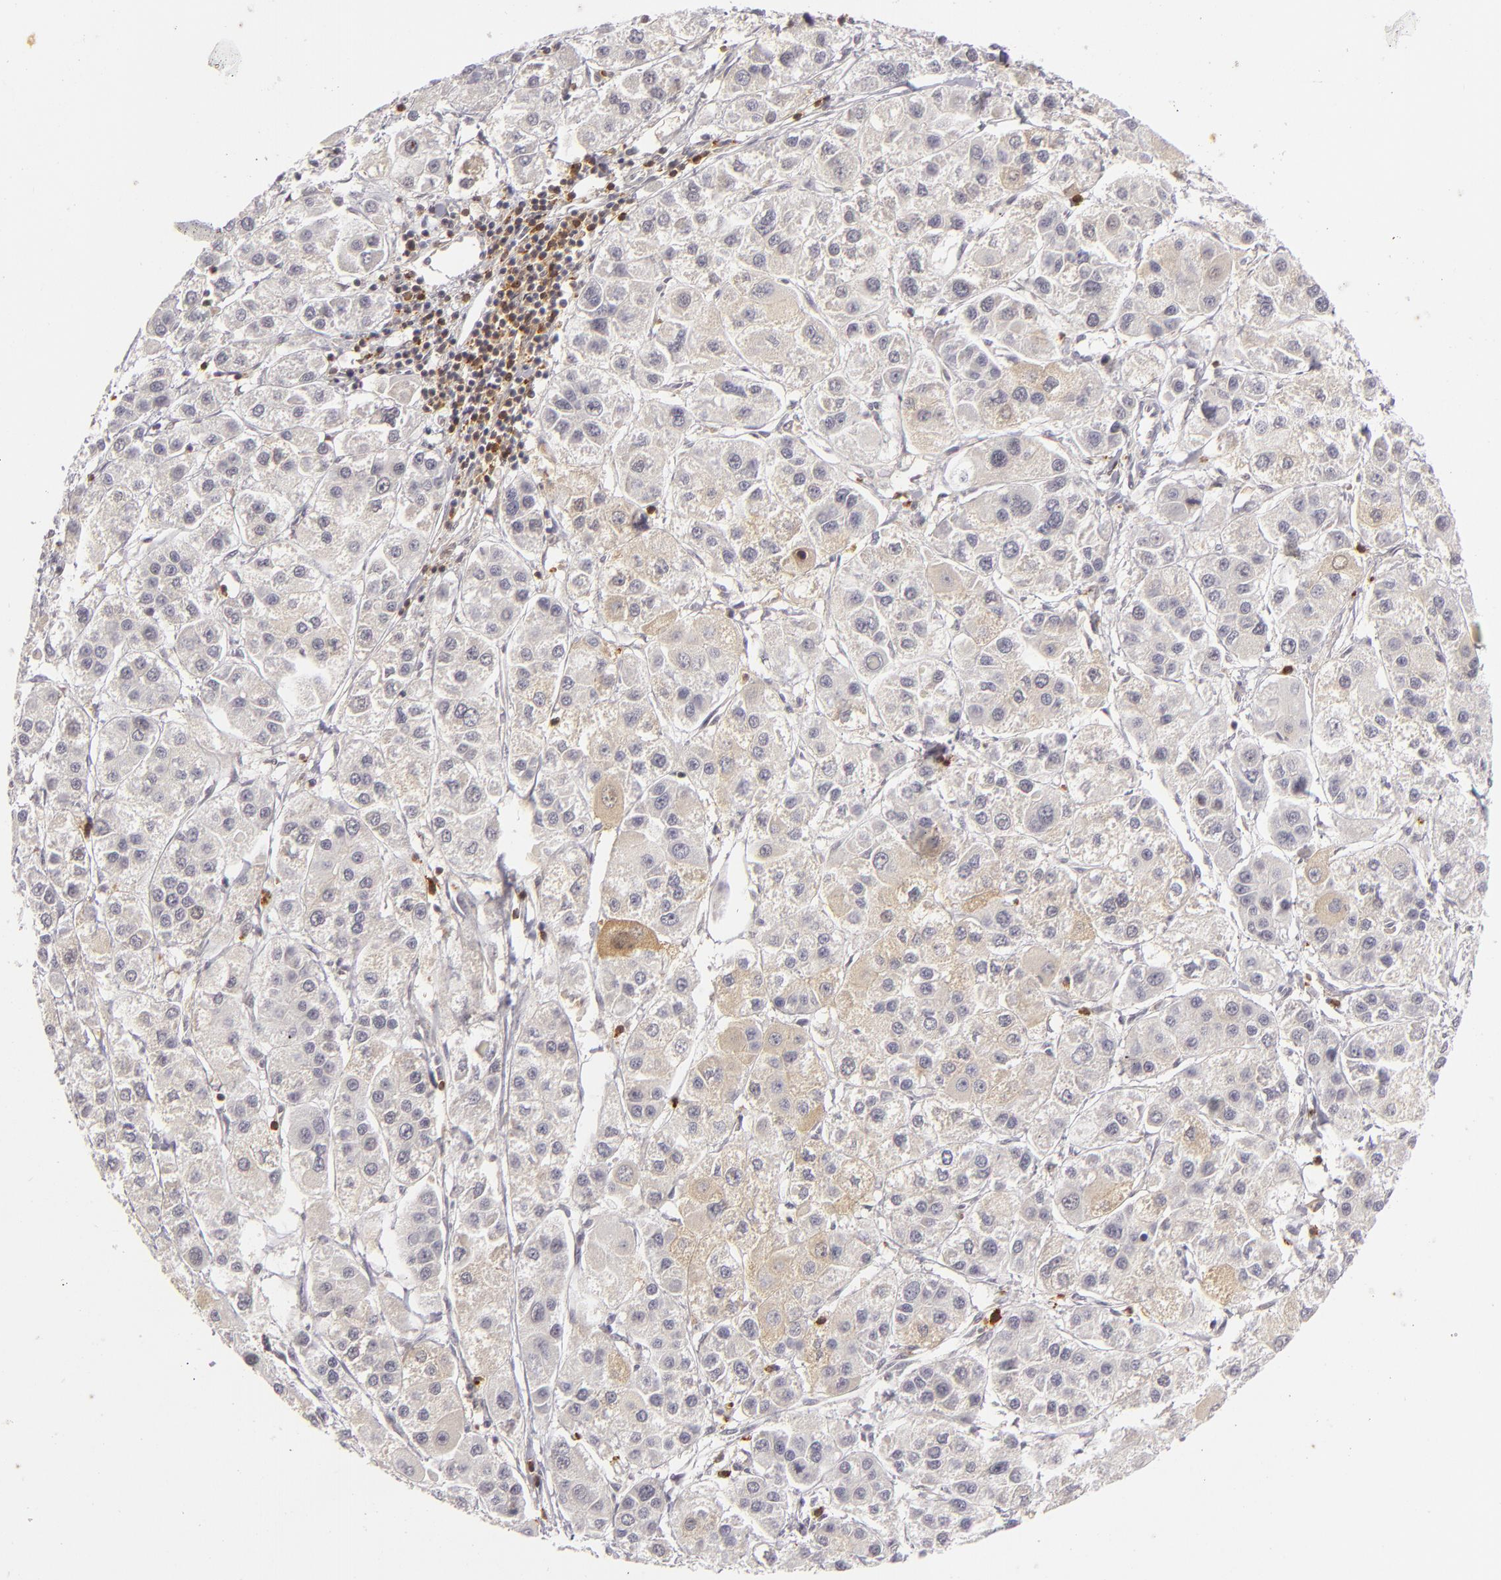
{"staining": {"intensity": "weak", "quantity": "<25%", "location": "cytoplasmic/membranous"}, "tissue": "liver cancer", "cell_type": "Tumor cells", "image_type": "cancer", "snomed": [{"axis": "morphology", "description": "Carcinoma, Hepatocellular, NOS"}, {"axis": "topography", "description": "Liver"}], "caption": "Immunohistochemical staining of human hepatocellular carcinoma (liver) reveals no significant staining in tumor cells.", "gene": "APOBEC3G", "patient": {"sex": "female", "age": 85}}